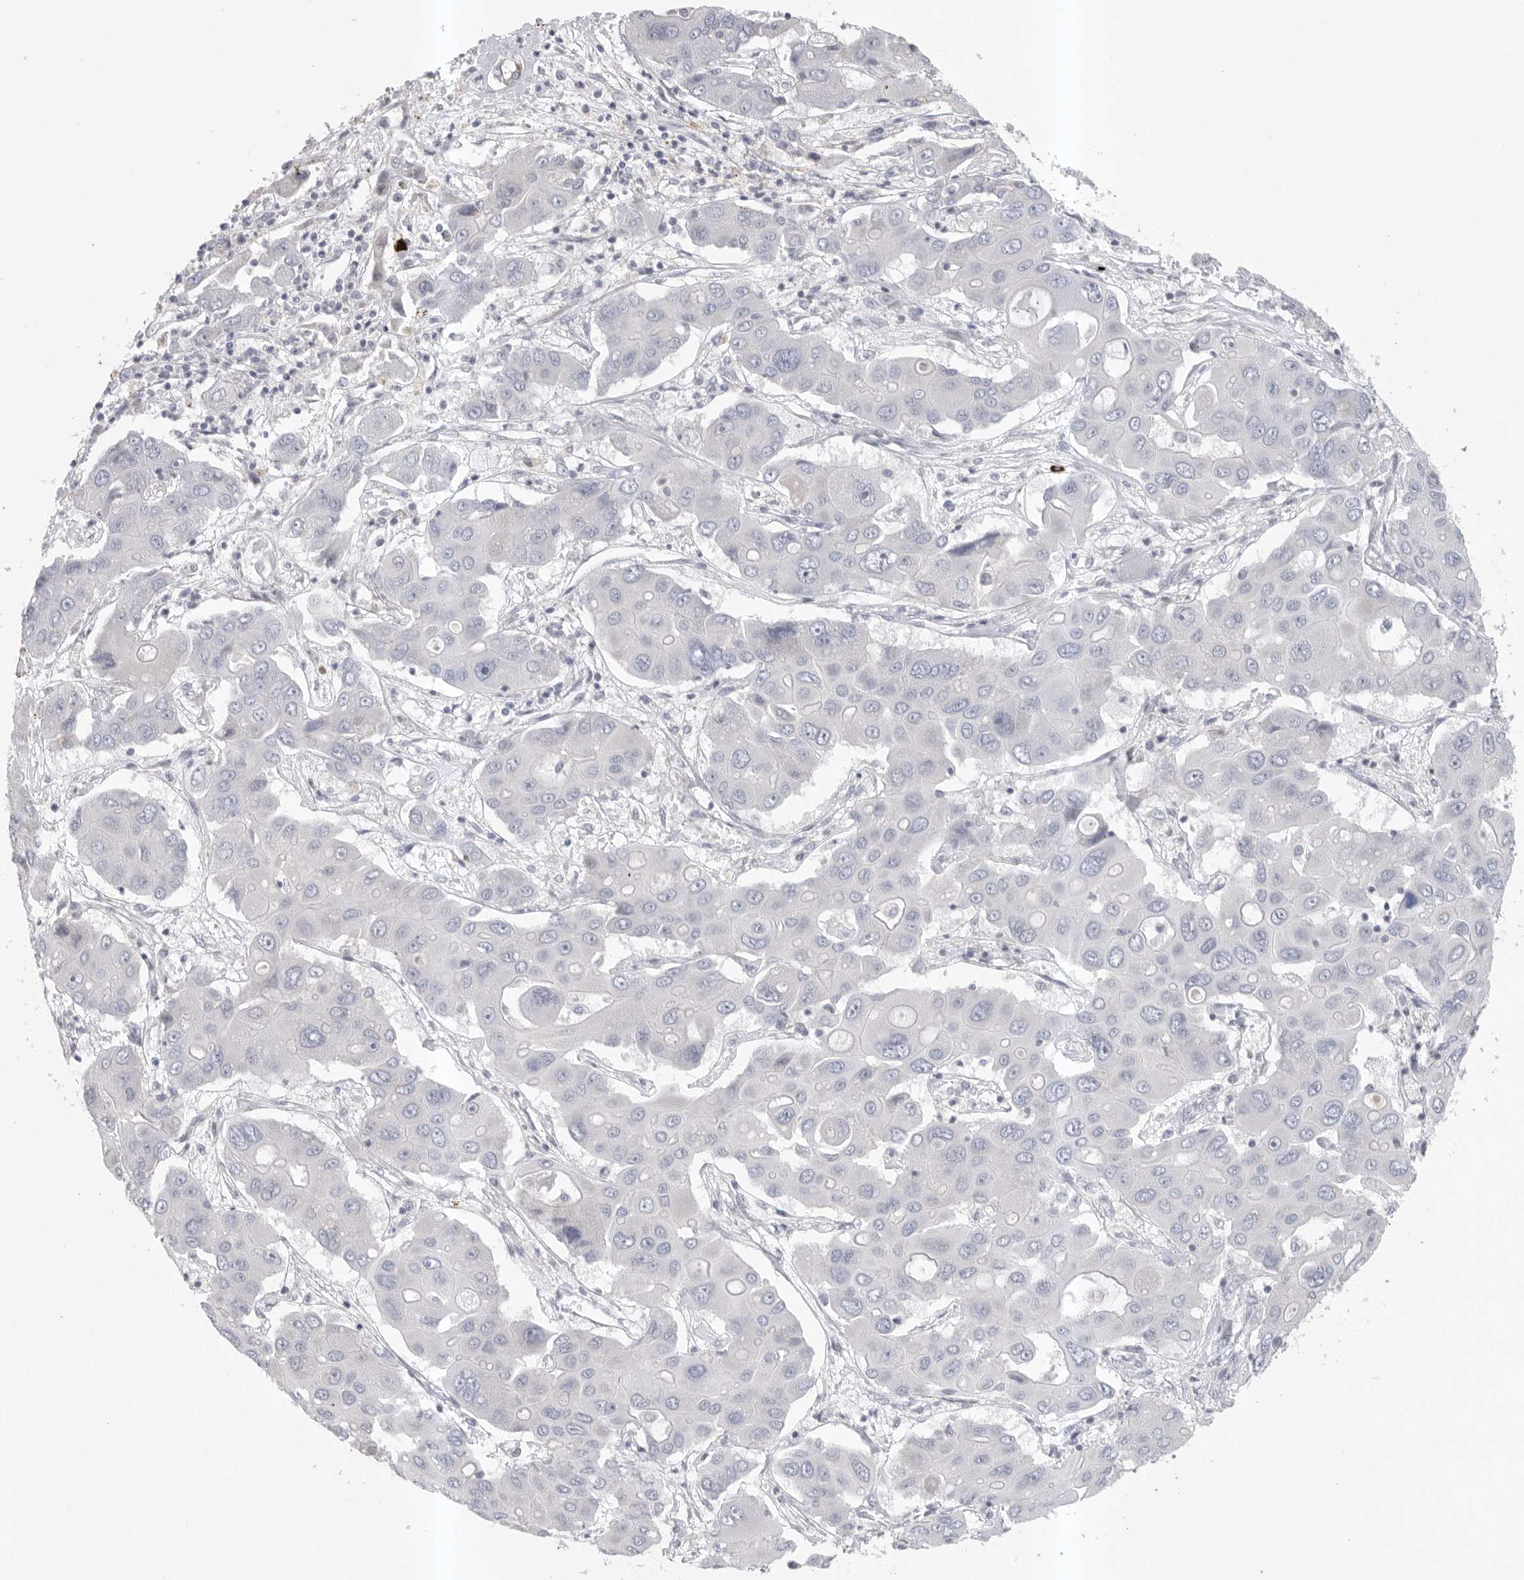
{"staining": {"intensity": "negative", "quantity": "none", "location": "none"}, "tissue": "liver cancer", "cell_type": "Tumor cells", "image_type": "cancer", "snomed": [{"axis": "morphology", "description": "Cholangiocarcinoma"}, {"axis": "topography", "description": "Liver"}], "caption": "There is no significant staining in tumor cells of cholangiocarcinoma (liver).", "gene": "TMEM69", "patient": {"sex": "male", "age": 67}}